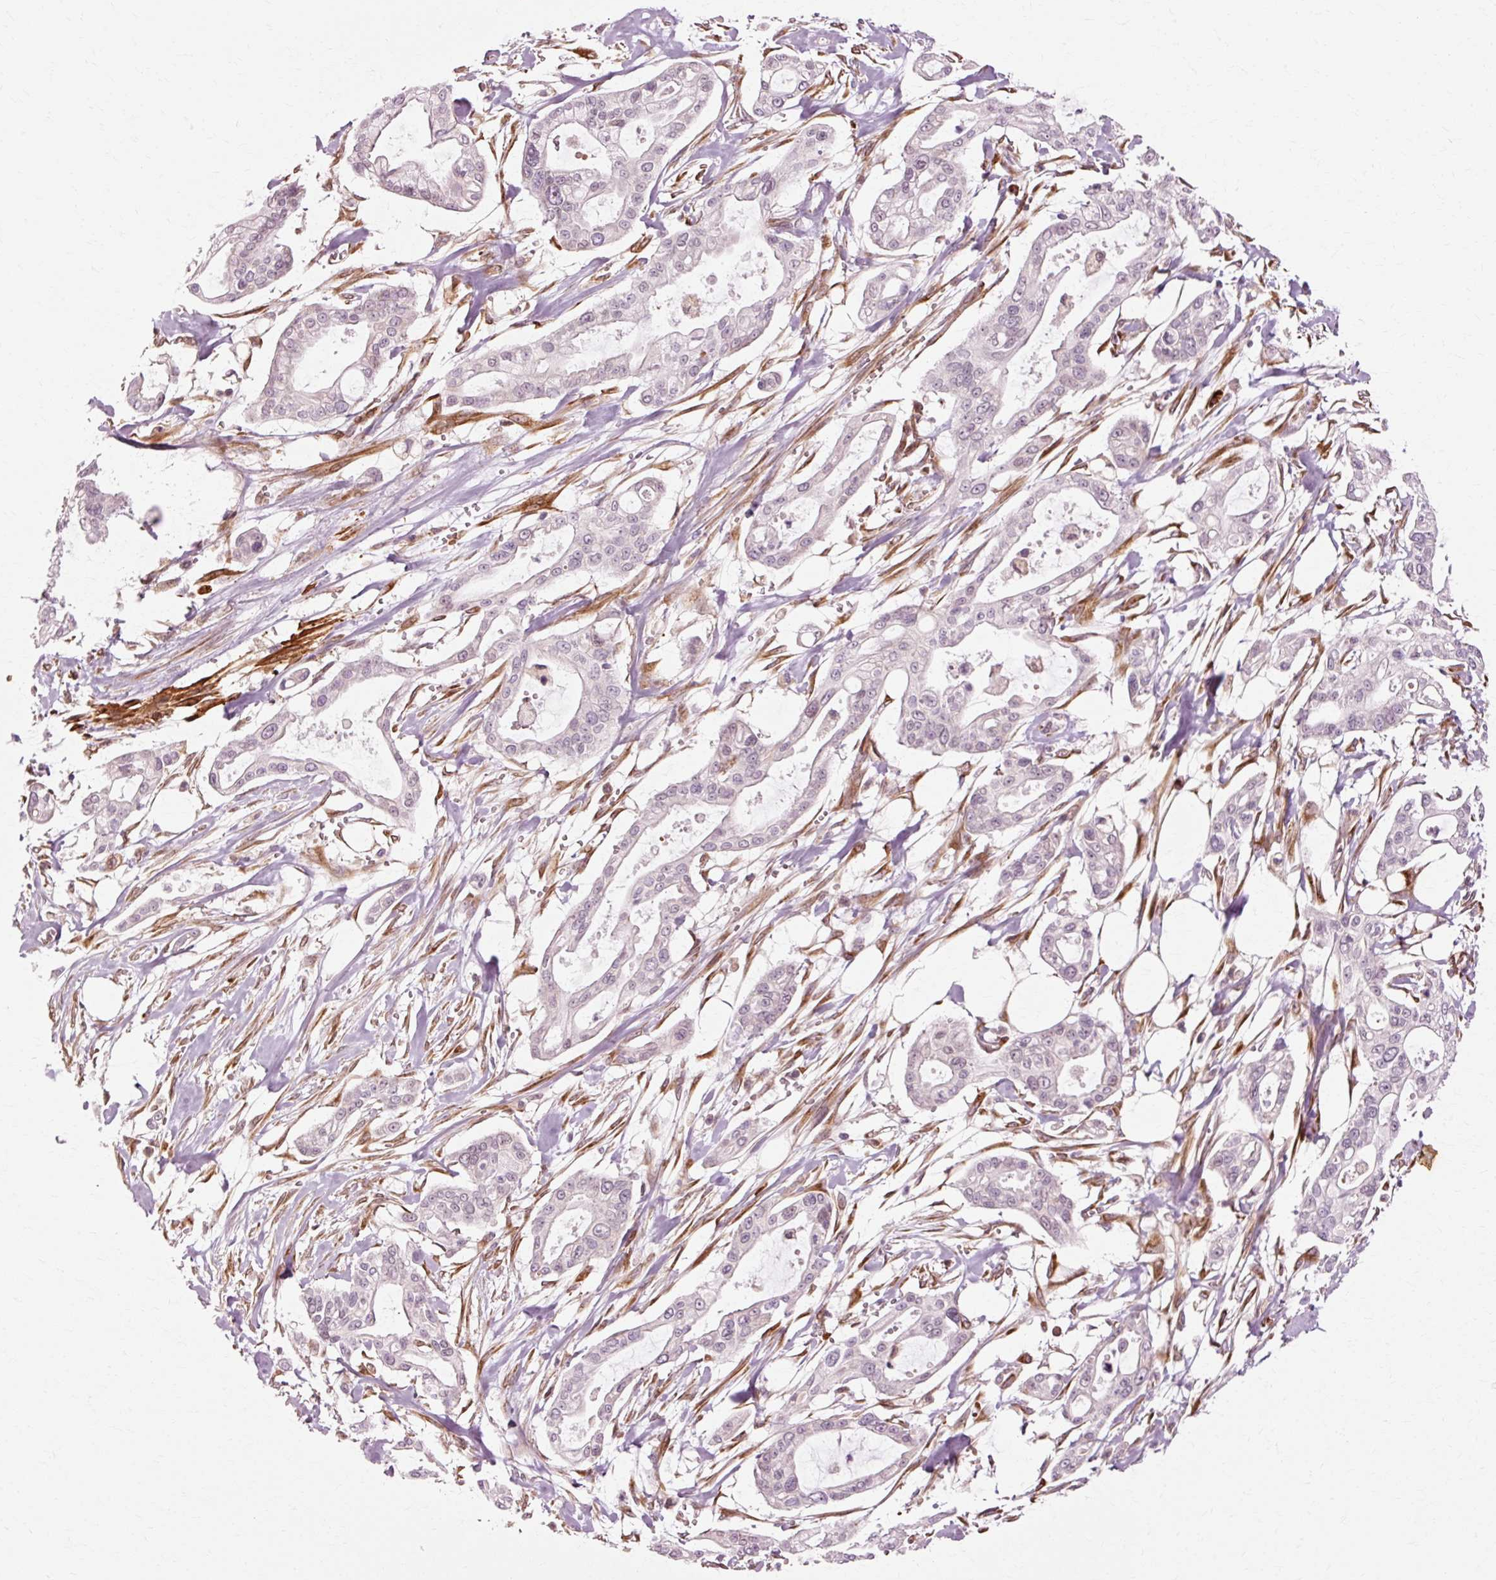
{"staining": {"intensity": "negative", "quantity": "none", "location": "none"}, "tissue": "pancreatic cancer", "cell_type": "Tumor cells", "image_type": "cancer", "snomed": [{"axis": "morphology", "description": "Adenocarcinoma, NOS"}, {"axis": "topography", "description": "Pancreas"}], "caption": "Immunohistochemical staining of pancreatic cancer (adenocarcinoma) displays no significant positivity in tumor cells.", "gene": "RGPD5", "patient": {"sex": "male", "age": 68}}